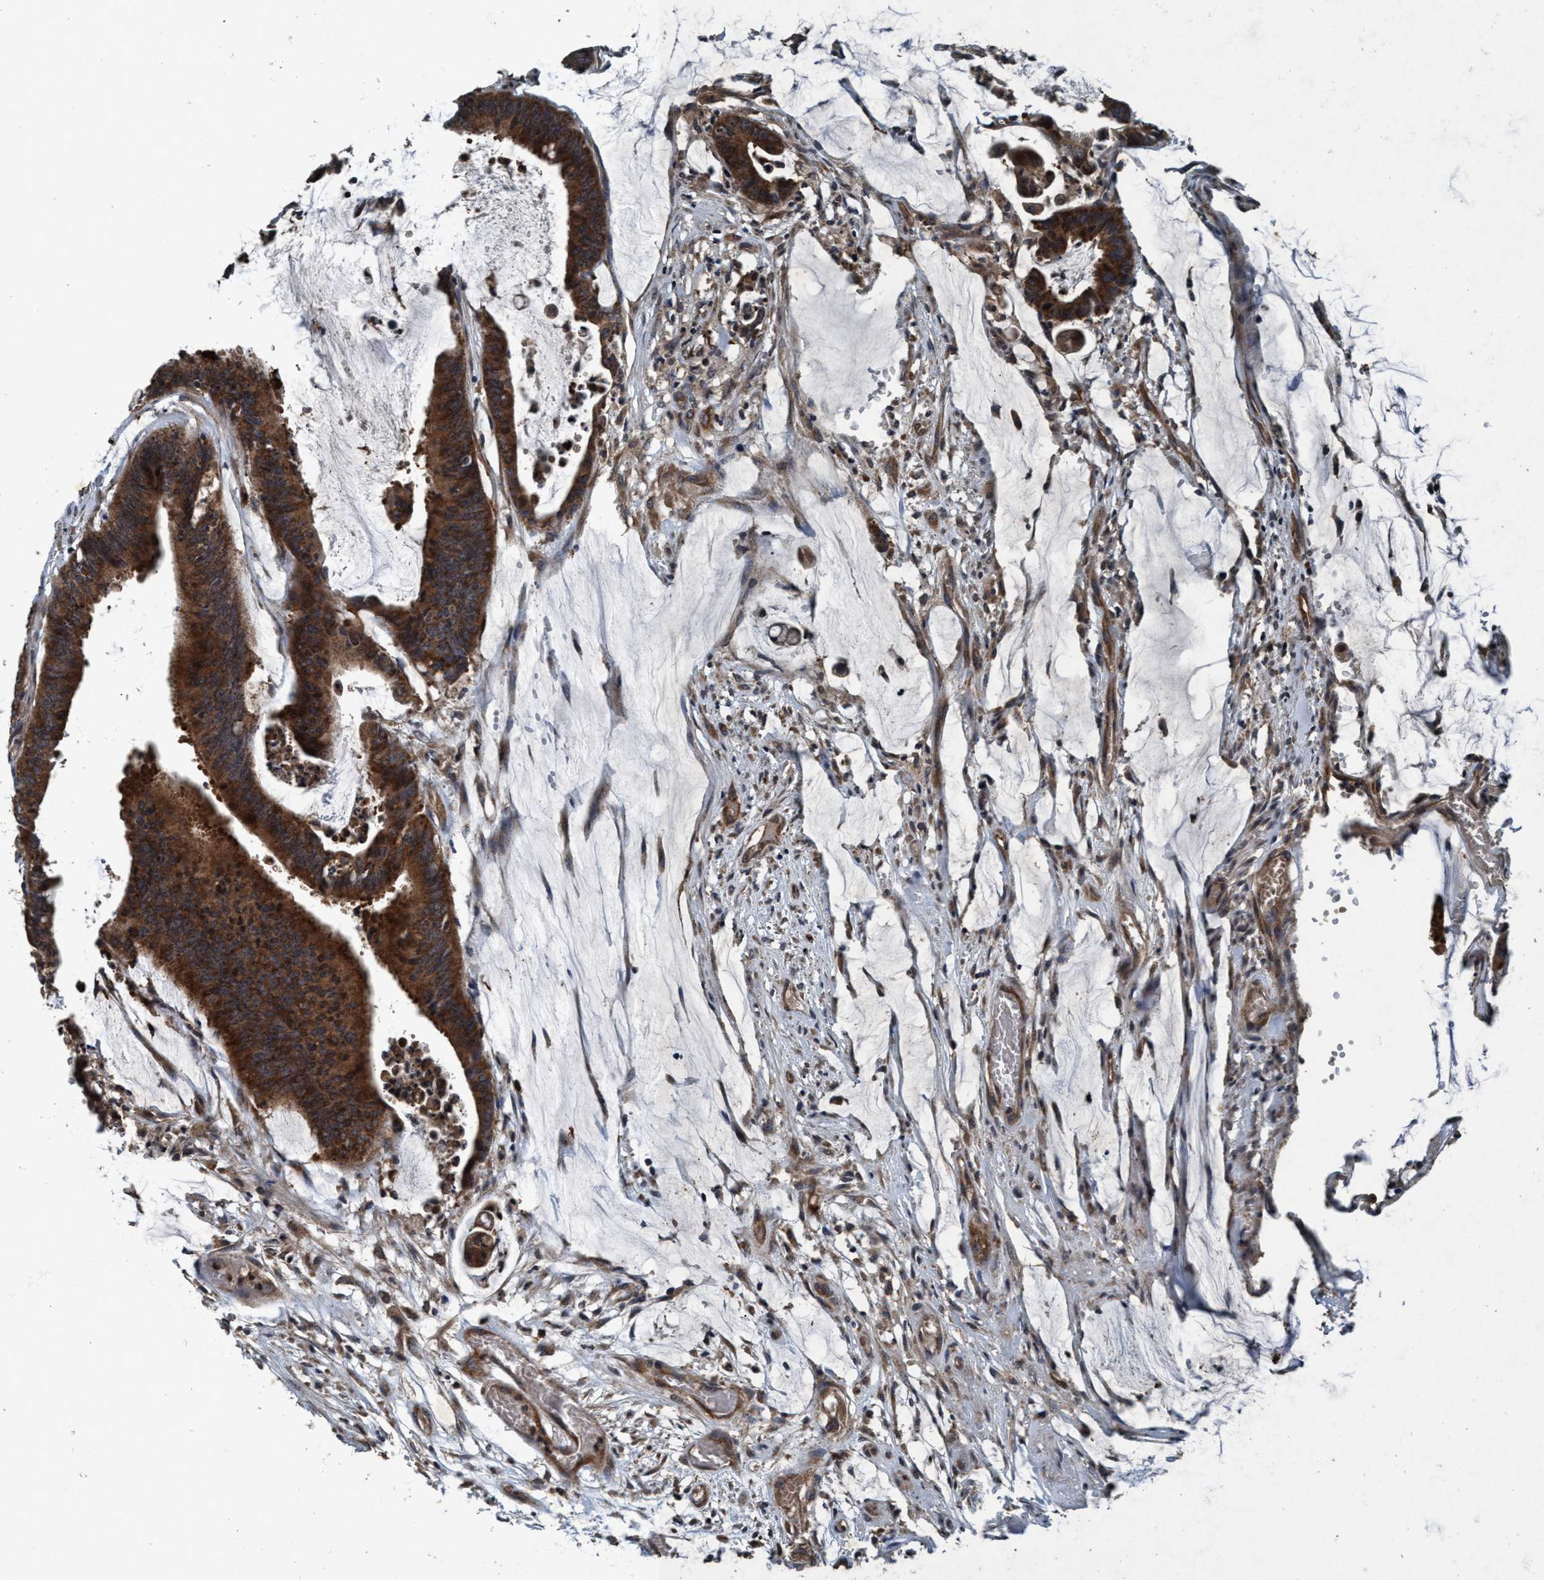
{"staining": {"intensity": "strong", "quantity": ">75%", "location": "cytoplasmic/membranous"}, "tissue": "colorectal cancer", "cell_type": "Tumor cells", "image_type": "cancer", "snomed": [{"axis": "morphology", "description": "Adenocarcinoma, NOS"}, {"axis": "topography", "description": "Rectum"}], "caption": "Human colorectal adenocarcinoma stained for a protein (brown) demonstrates strong cytoplasmic/membranous positive expression in approximately >75% of tumor cells.", "gene": "AKT1S1", "patient": {"sex": "female", "age": 66}}